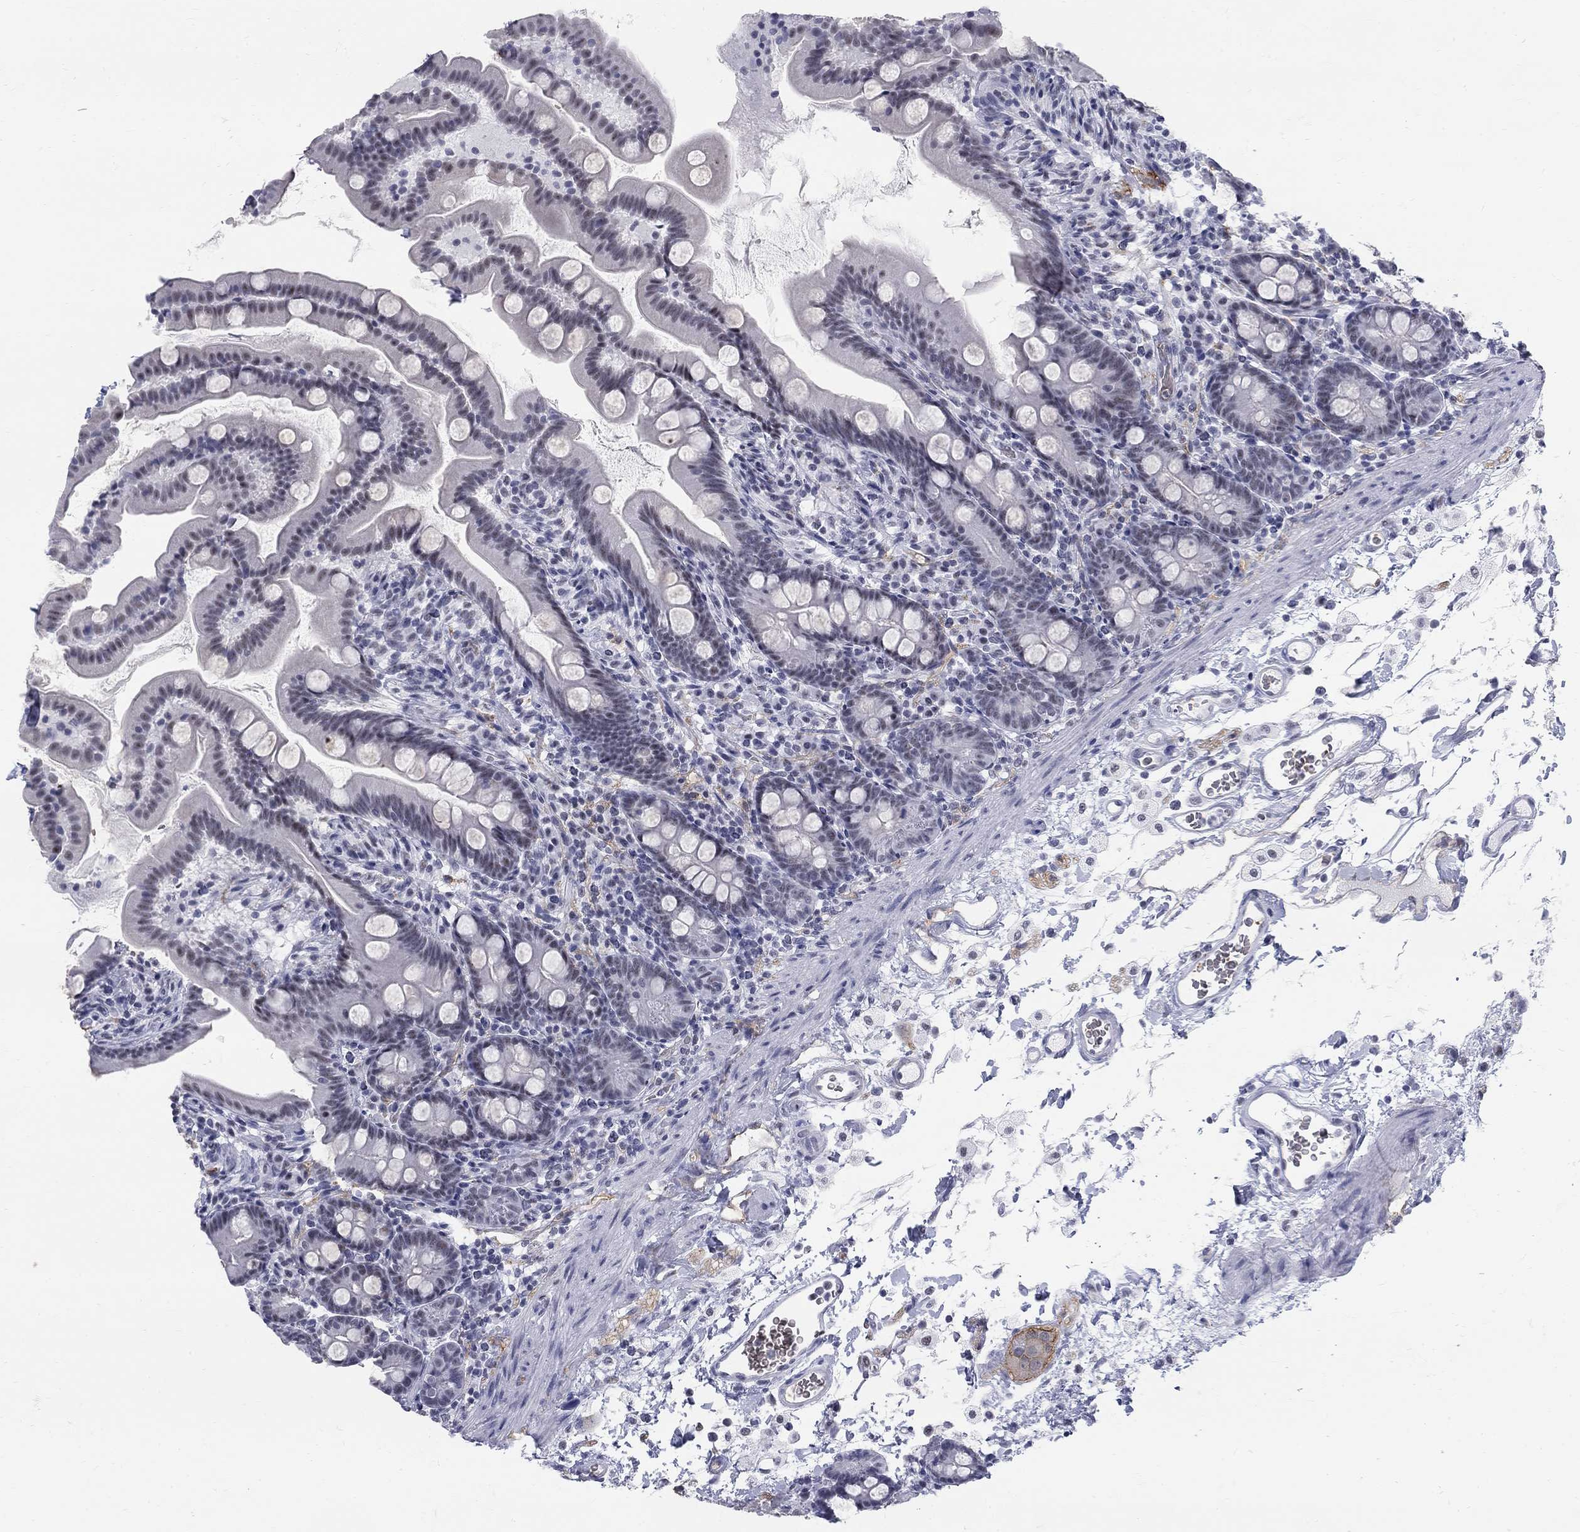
{"staining": {"intensity": "negative", "quantity": "none", "location": "none"}, "tissue": "small intestine", "cell_type": "Glandular cells", "image_type": "normal", "snomed": [{"axis": "morphology", "description": "Normal tissue, NOS"}, {"axis": "topography", "description": "Small intestine"}], "caption": "IHC of unremarkable small intestine shows no staining in glandular cells.", "gene": "DMTN", "patient": {"sex": "female", "age": 44}}